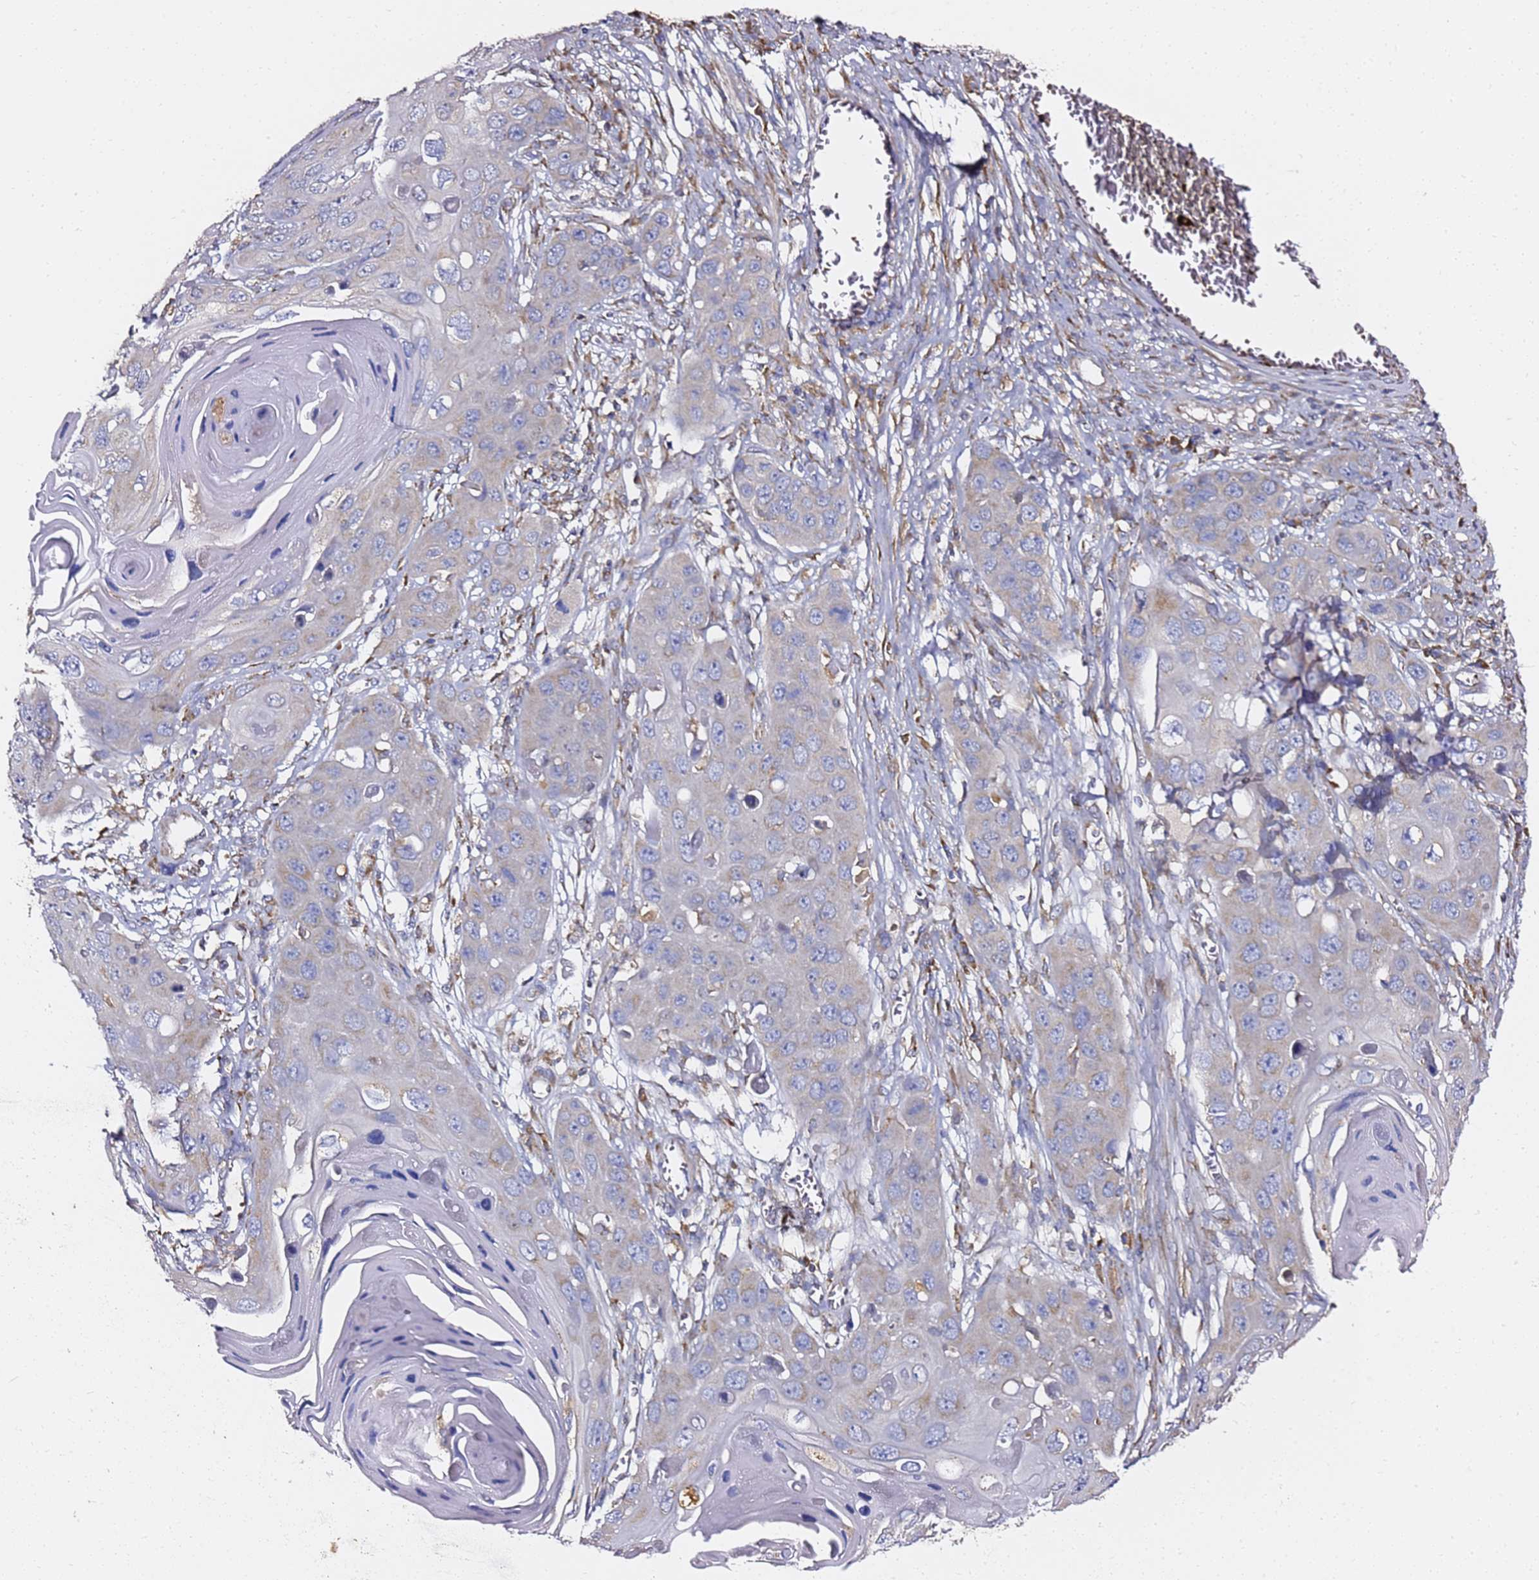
{"staining": {"intensity": "weak", "quantity": "<25%", "location": "cytoplasmic/membranous"}, "tissue": "skin cancer", "cell_type": "Tumor cells", "image_type": "cancer", "snomed": [{"axis": "morphology", "description": "Squamous cell carcinoma, NOS"}, {"axis": "topography", "description": "Skin"}], "caption": "This is an immunohistochemistry (IHC) micrograph of skin cancer (squamous cell carcinoma). There is no expression in tumor cells.", "gene": "C19orf12", "patient": {"sex": "male", "age": 55}}